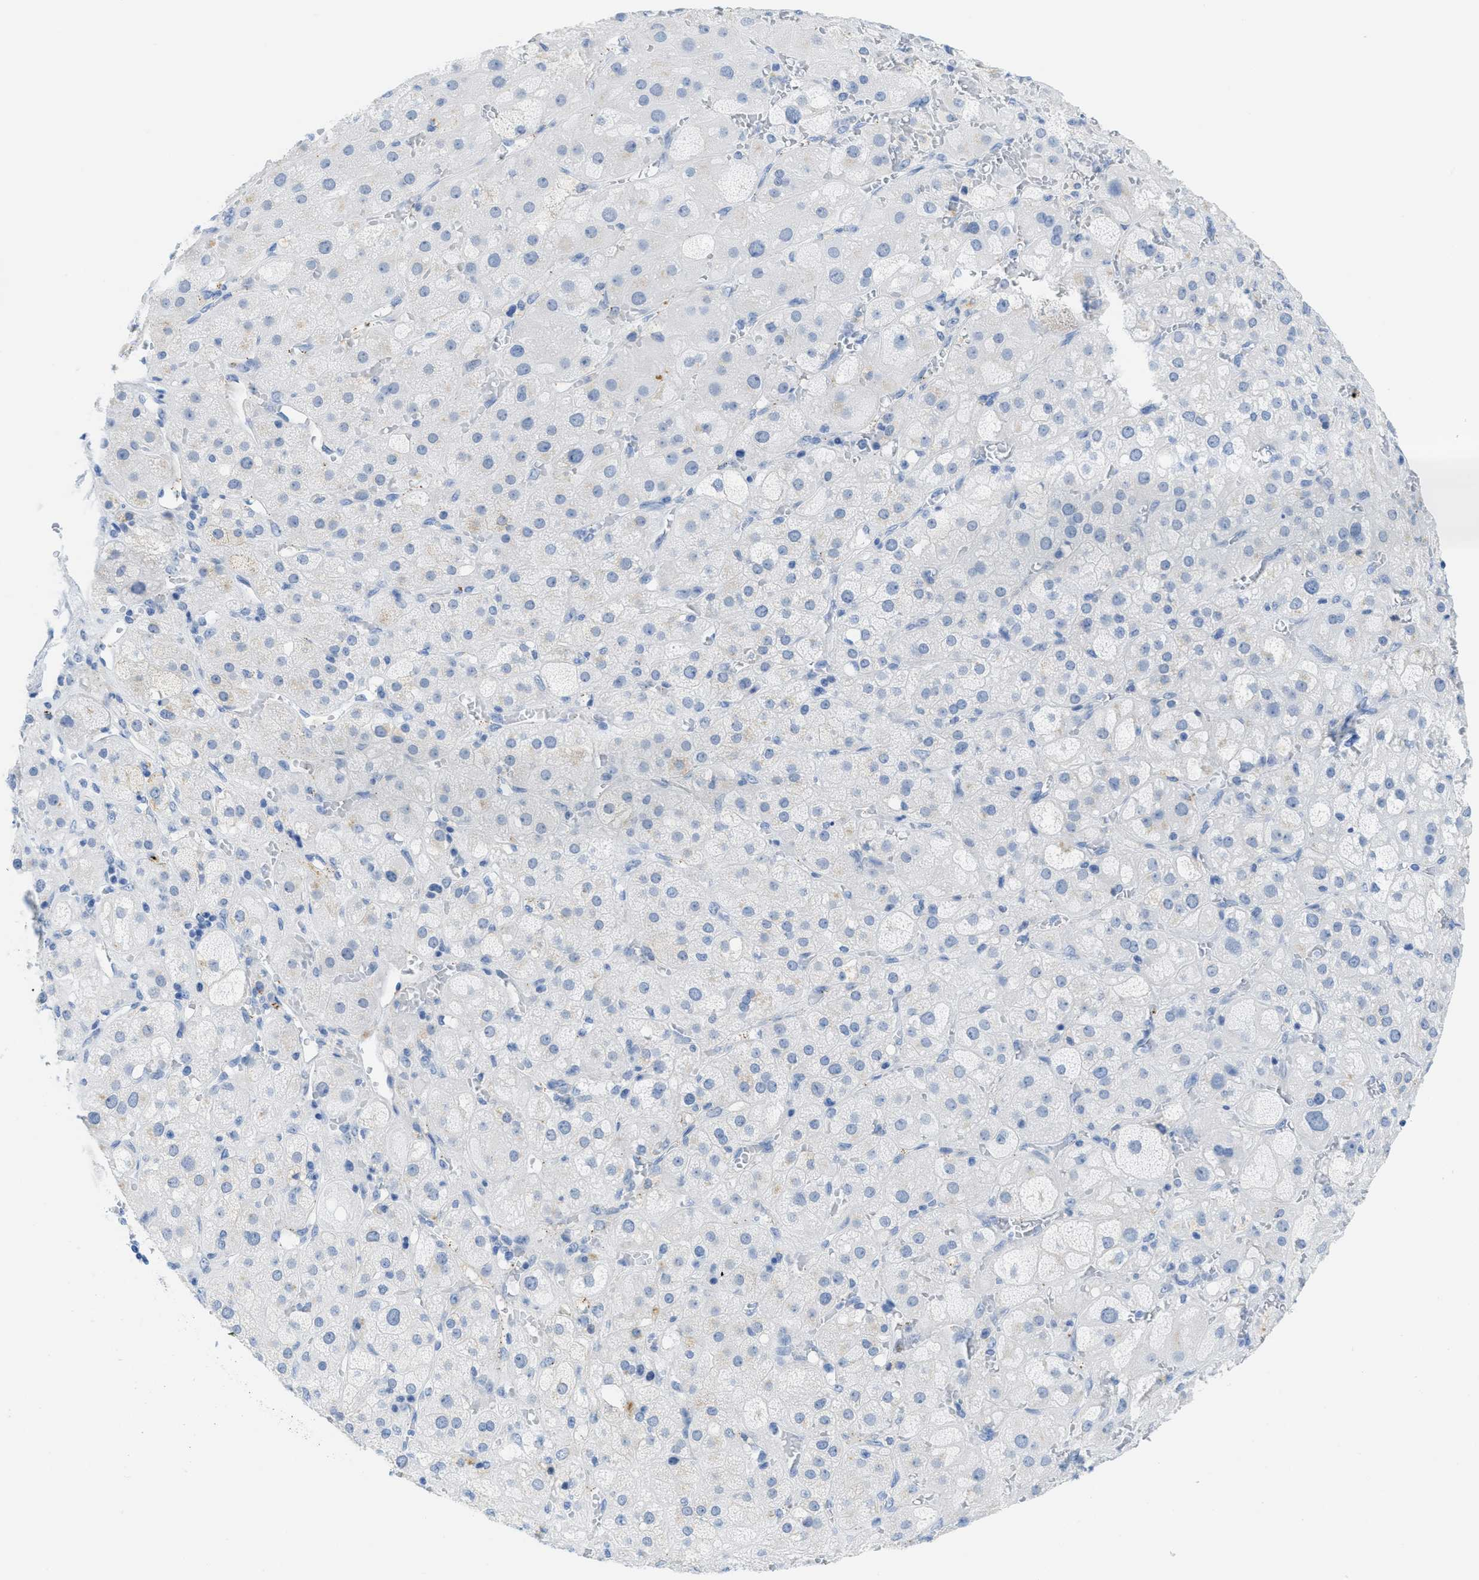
{"staining": {"intensity": "negative", "quantity": "none", "location": "none"}, "tissue": "adrenal gland", "cell_type": "Glandular cells", "image_type": "normal", "snomed": [{"axis": "morphology", "description": "Normal tissue, NOS"}, {"axis": "topography", "description": "Adrenal gland"}], "caption": "Normal adrenal gland was stained to show a protein in brown. There is no significant expression in glandular cells.", "gene": "WDR4", "patient": {"sex": "female", "age": 47}}